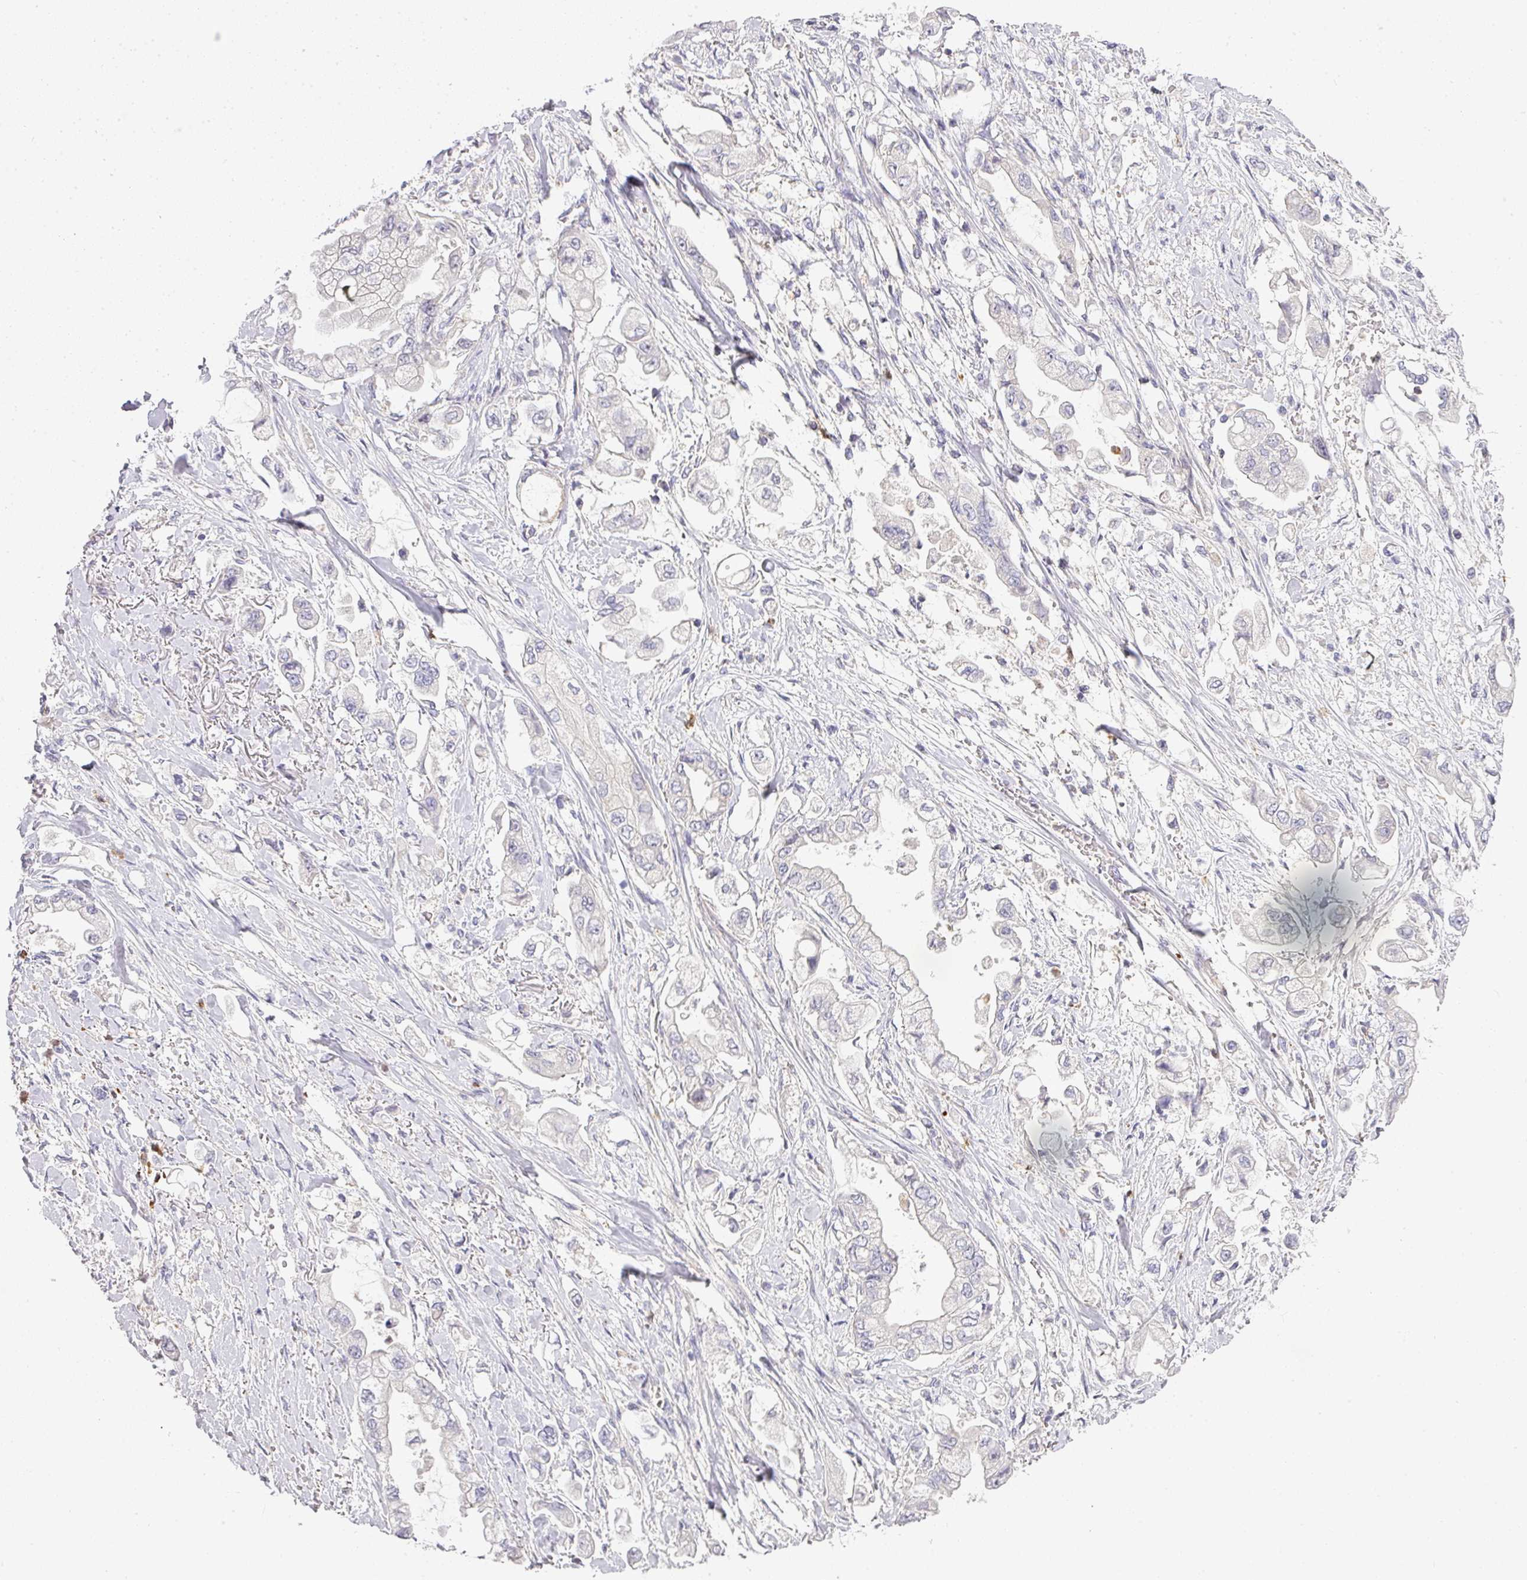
{"staining": {"intensity": "negative", "quantity": "none", "location": "none"}, "tissue": "stomach cancer", "cell_type": "Tumor cells", "image_type": "cancer", "snomed": [{"axis": "morphology", "description": "Adenocarcinoma, NOS"}, {"axis": "topography", "description": "Stomach"}], "caption": "A photomicrograph of human adenocarcinoma (stomach) is negative for staining in tumor cells.", "gene": "HHEX", "patient": {"sex": "male", "age": 62}}